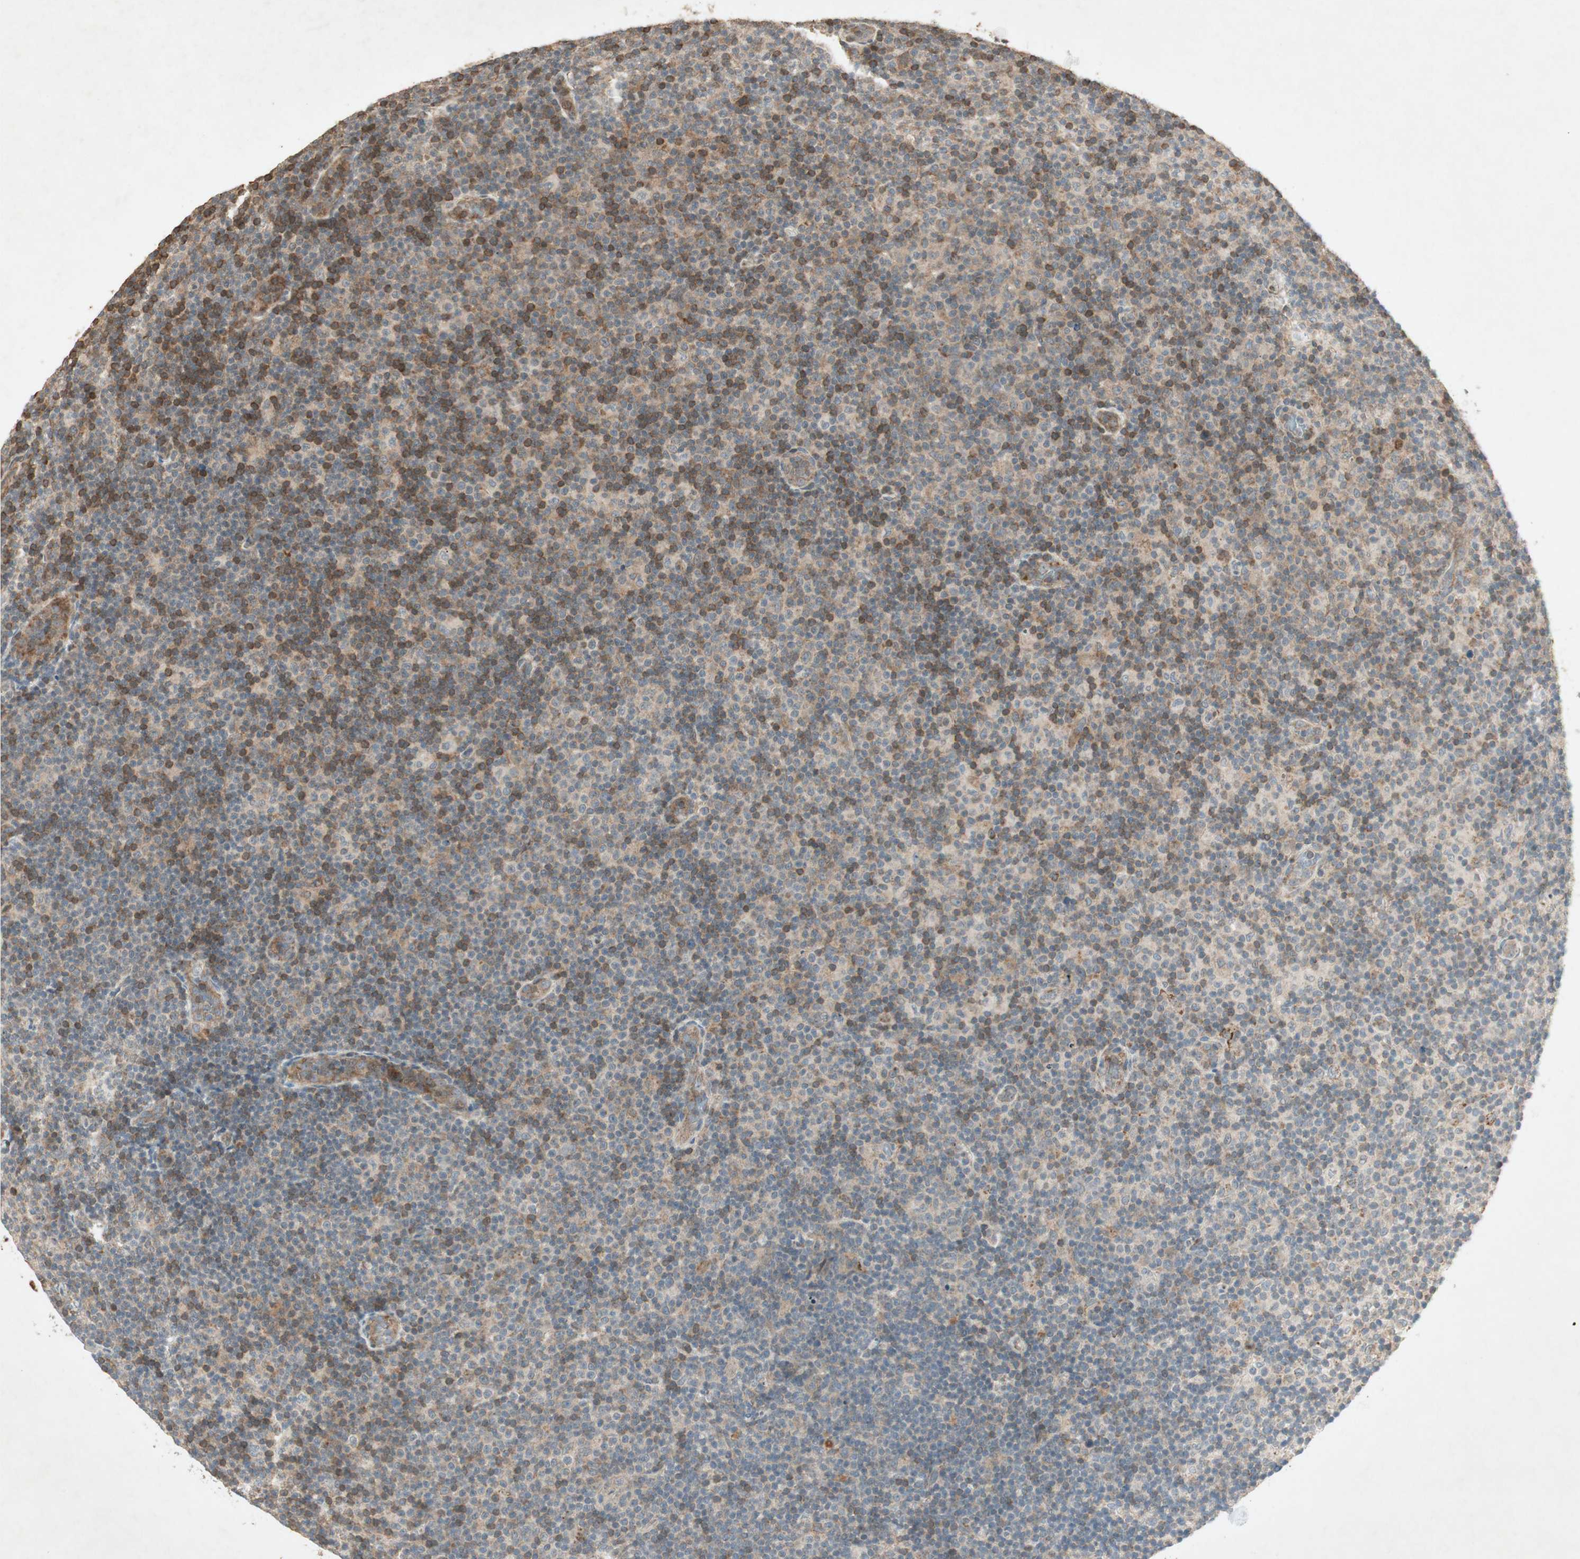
{"staining": {"intensity": "moderate", "quantity": "25%-75%", "location": "cytoplasmic/membranous"}, "tissue": "lymphoma", "cell_type": "Tumor cells", "image_type": "cancer", "snomed": [{"axis": "morphology", "description": "Malignant lymphoma, non-Hodgkin's type, Low grade"}, {"axis": "topography", "description": "Lymph node"}], "caption": "DAB immunohistochemical staining of human lymphoma demonstrates moderate cytoplasmic/membranous protein expression in approximately 25%-75% of tumor cells.", "gene": "USP2", "patient": {"sex": "male", "age": 83}}